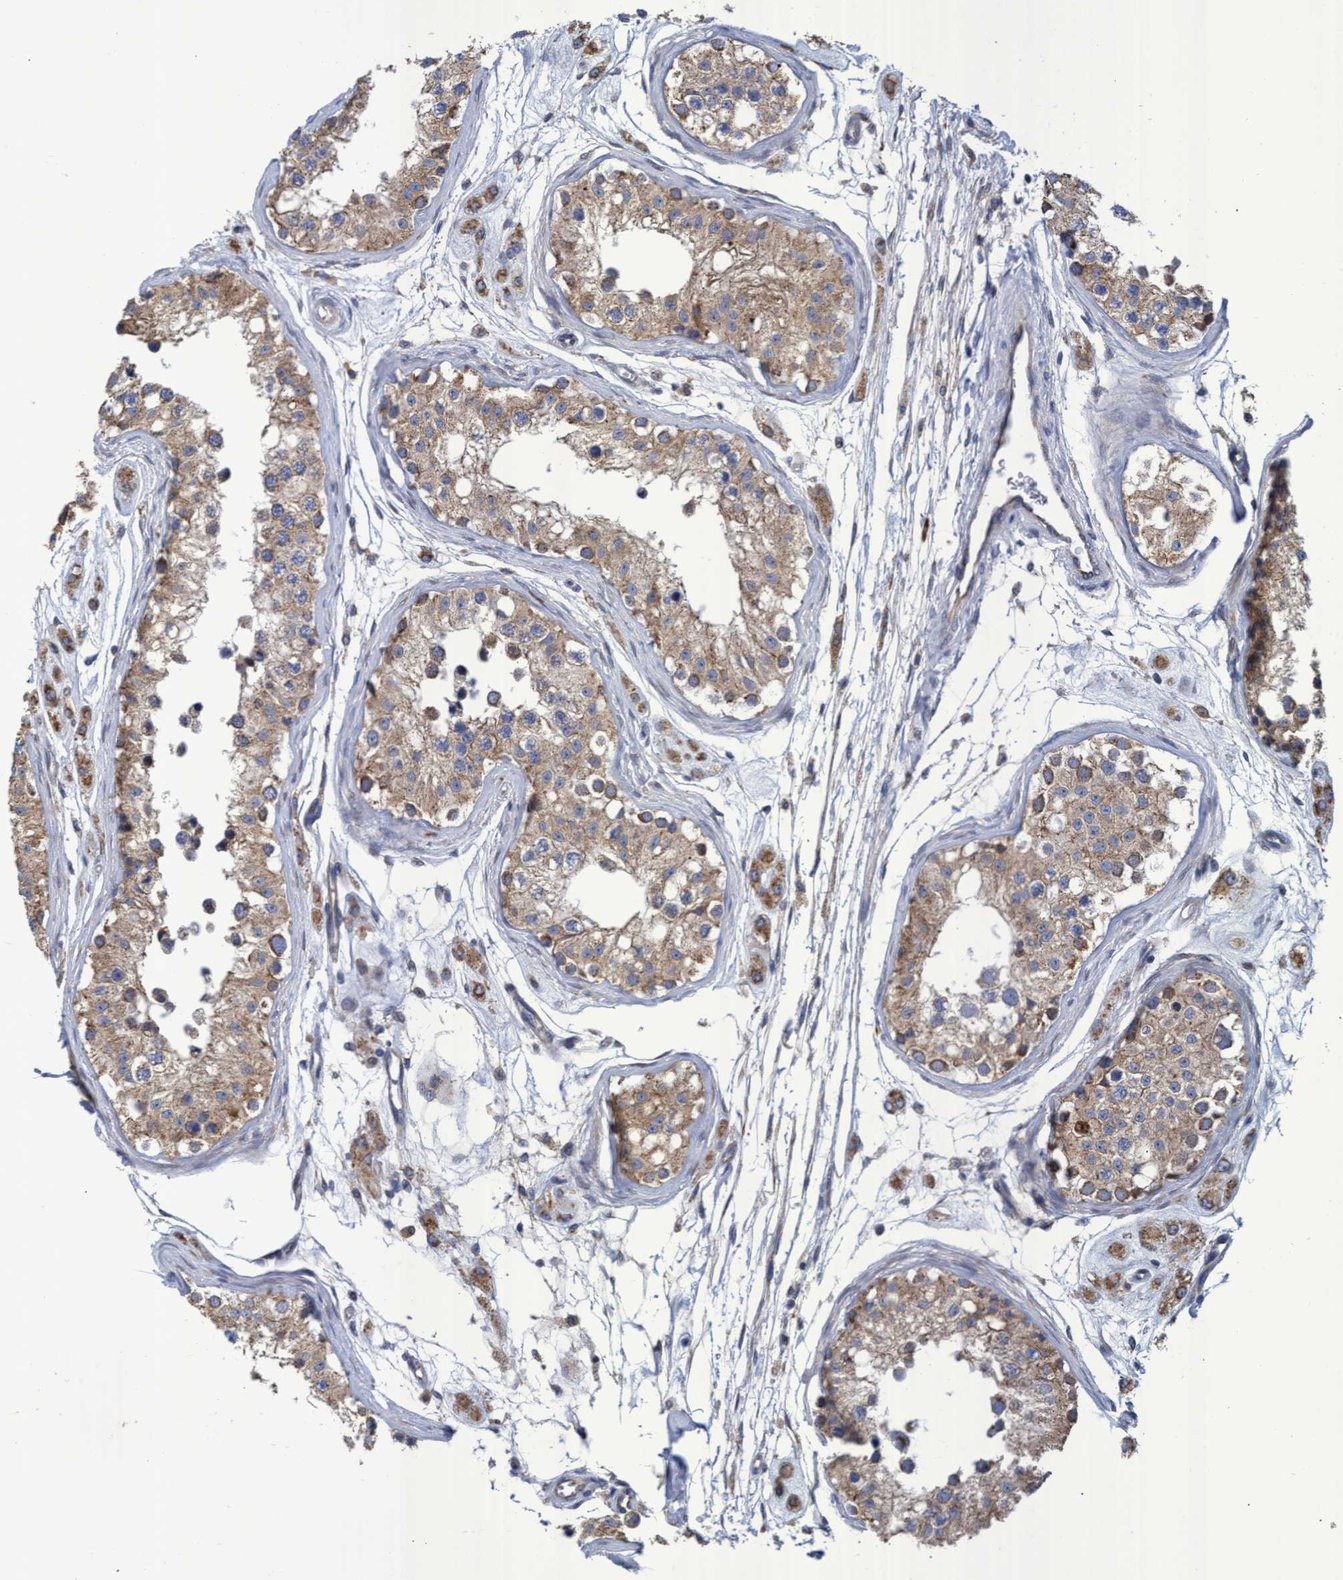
{"staining": {"intensity": "weak", "quantity": ">75%", "location": "cytoplasmic/membranous"}, "tissue": "testis", "cell_type": "Cells in seminiferous ducts", "image_type": "normal", "snomed": [{"axis": "morphology", "description": "Normal tissue, NOS"}, {"axis": "morphology", "description": "Adenocarcinoma, metastatic, NOS"}, {"axis": "topography", "description": "Testis"}], "caption": "Immunohistochemistry (DAB (3,3'-diaminobenzidine)) staining of unremarkable human testis reveals weak cytoplasmic/membranous protein expression in about >75% of cells in seminiferous ducts.", "gene": "NAT16", "patient": {"sex": "male", "age": 26}}